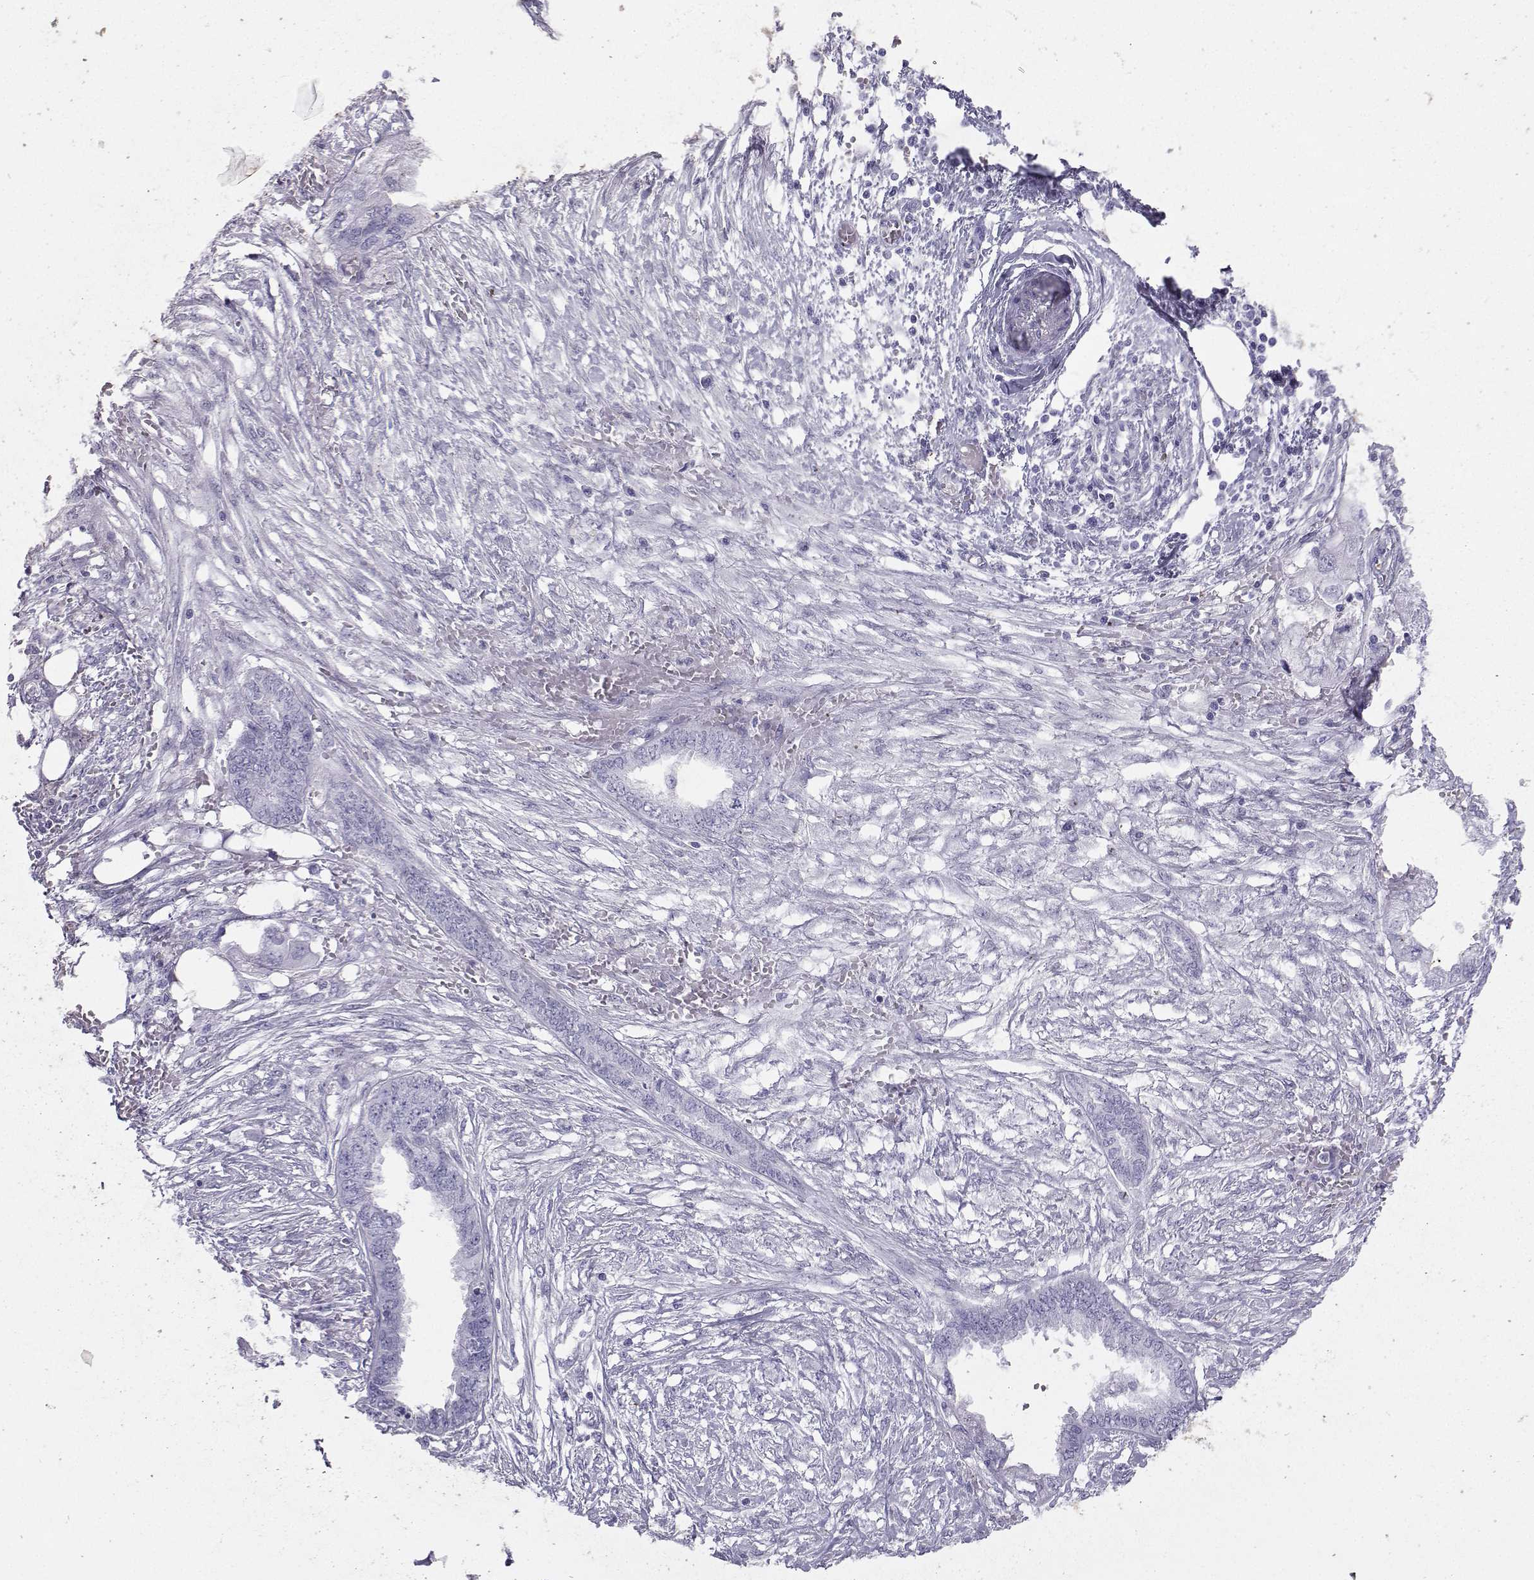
{"staining": {"intensity": "negative", "quantity": "none", "location": "none"}, "tissue": "endometrial cancer", "cell_type": "Tumor cells", "image_type": "cancer", "snomed": [{"axis": "morphology", "description": "Adenocarcinoma, NOS"}, {"axis": "morphology", "description": "Adenocarcinoma, metastatic, NOS"}, {"axis": "topography", "description": "Adipose tissue"}, {"axis": "topography", "description": "Endometrium"}], "caption": "Histopathology image shows no protein positivity in tumor cells of endometrial cancer (metastatic adenocarcinoma) tissue.", "gene": "LORICRIN", "patient": {"sex": "female", "age": 67}}